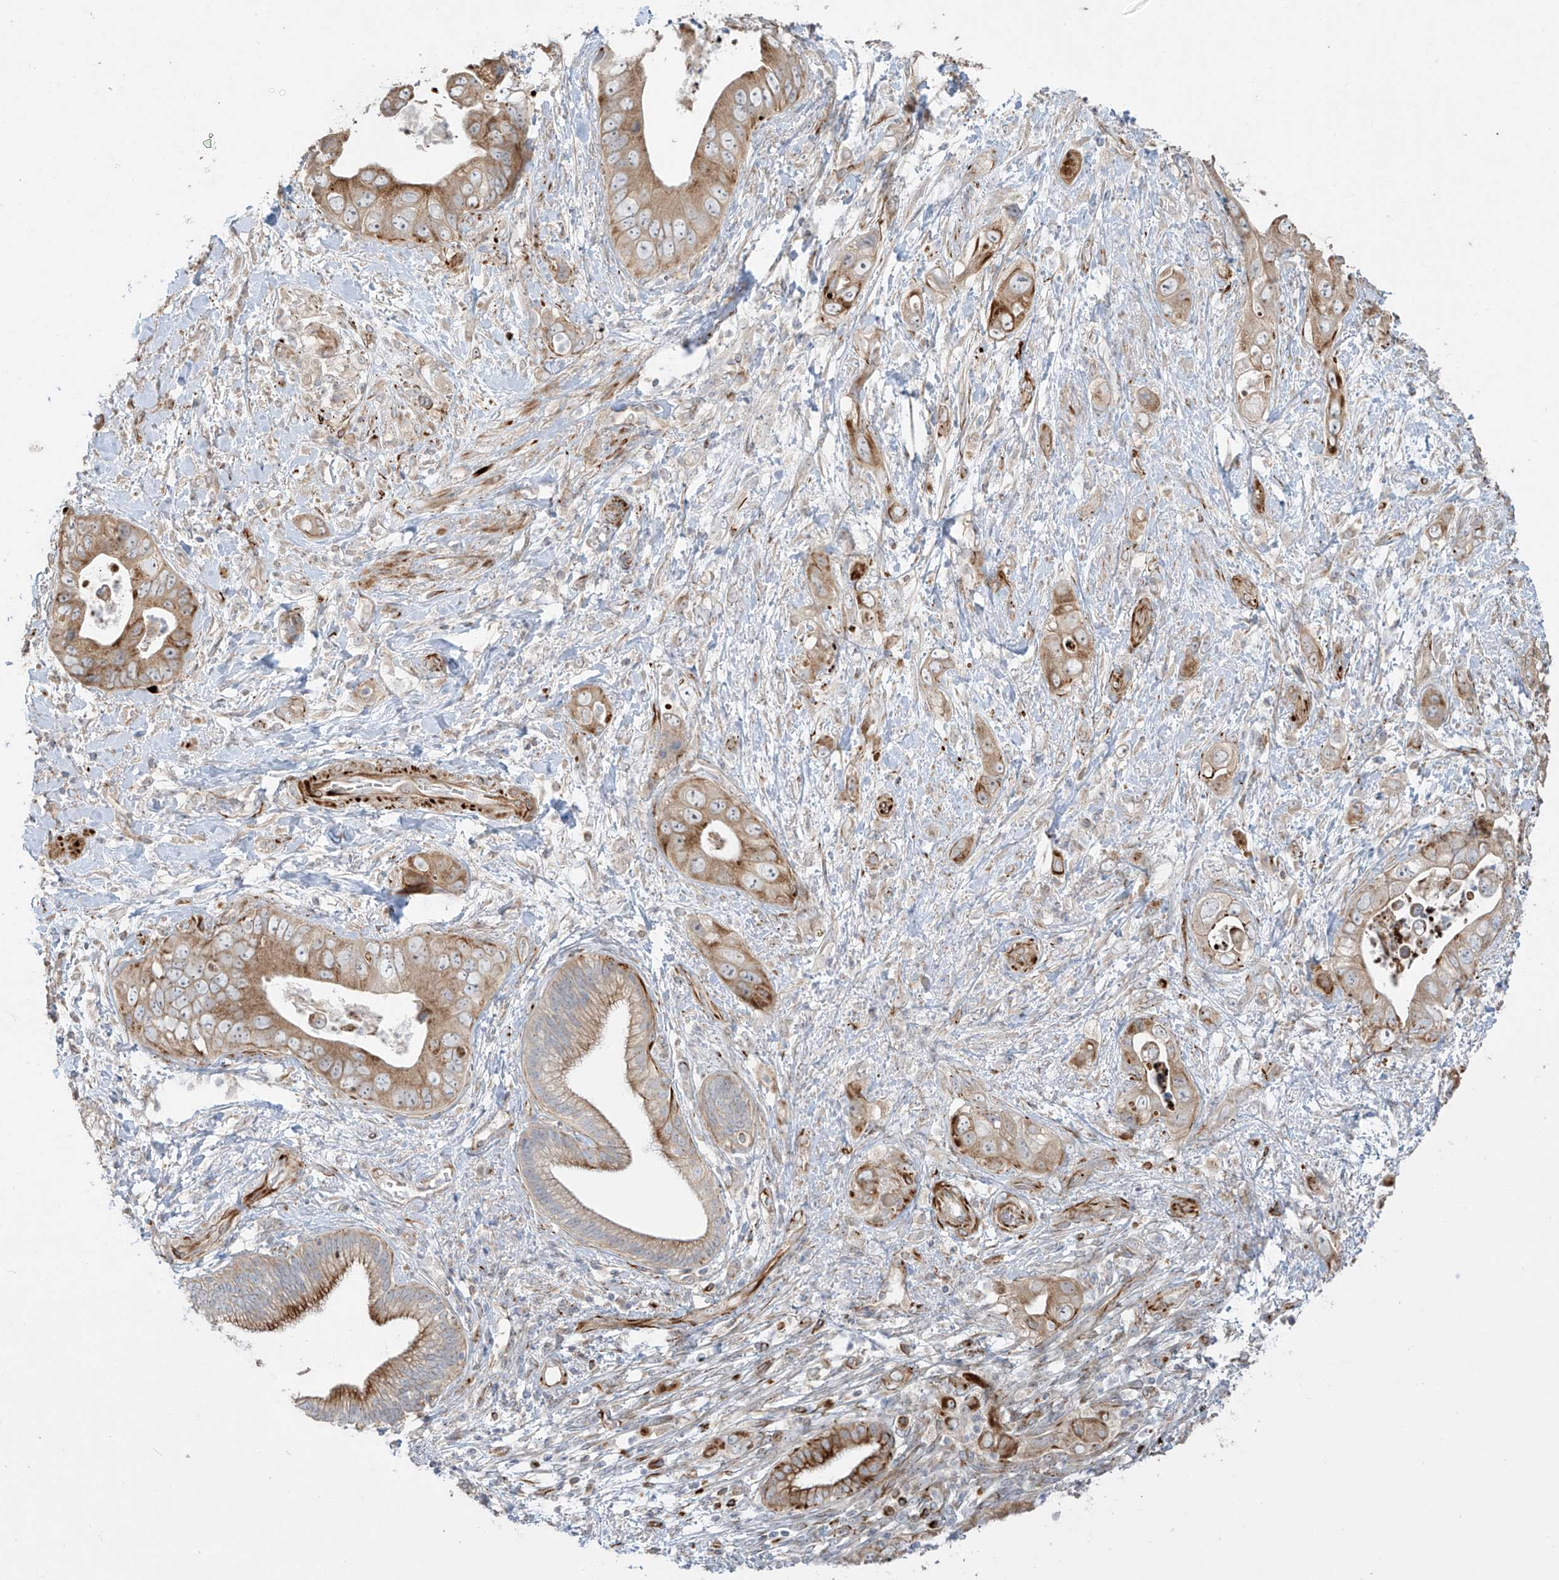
{"staining": {"intensity": "moderate", "quantity": ">75%", "location": "cytoplasmic/membranous"}, "tissue": "pancreatic cancer", "cell_type": "Tumor cells", "image_type": "cancer", "snomed": [{"axis": "morphology", "description": "Adenocarcinoma, NOS"}, {"axis": "topography", "description": "Pancreas"}], "caption": "Adenocarcinoma (pancreatic) stained for a protein reveals moderate cytoplasmic/membranous positivity in tumor cells. The staining was performed using DAB, with brown indicating positive protein expression. Nuclei are stained blue with hematoxylin.", "gene": "DCDC2", "patient": {"sex": "female", "age": 78}}